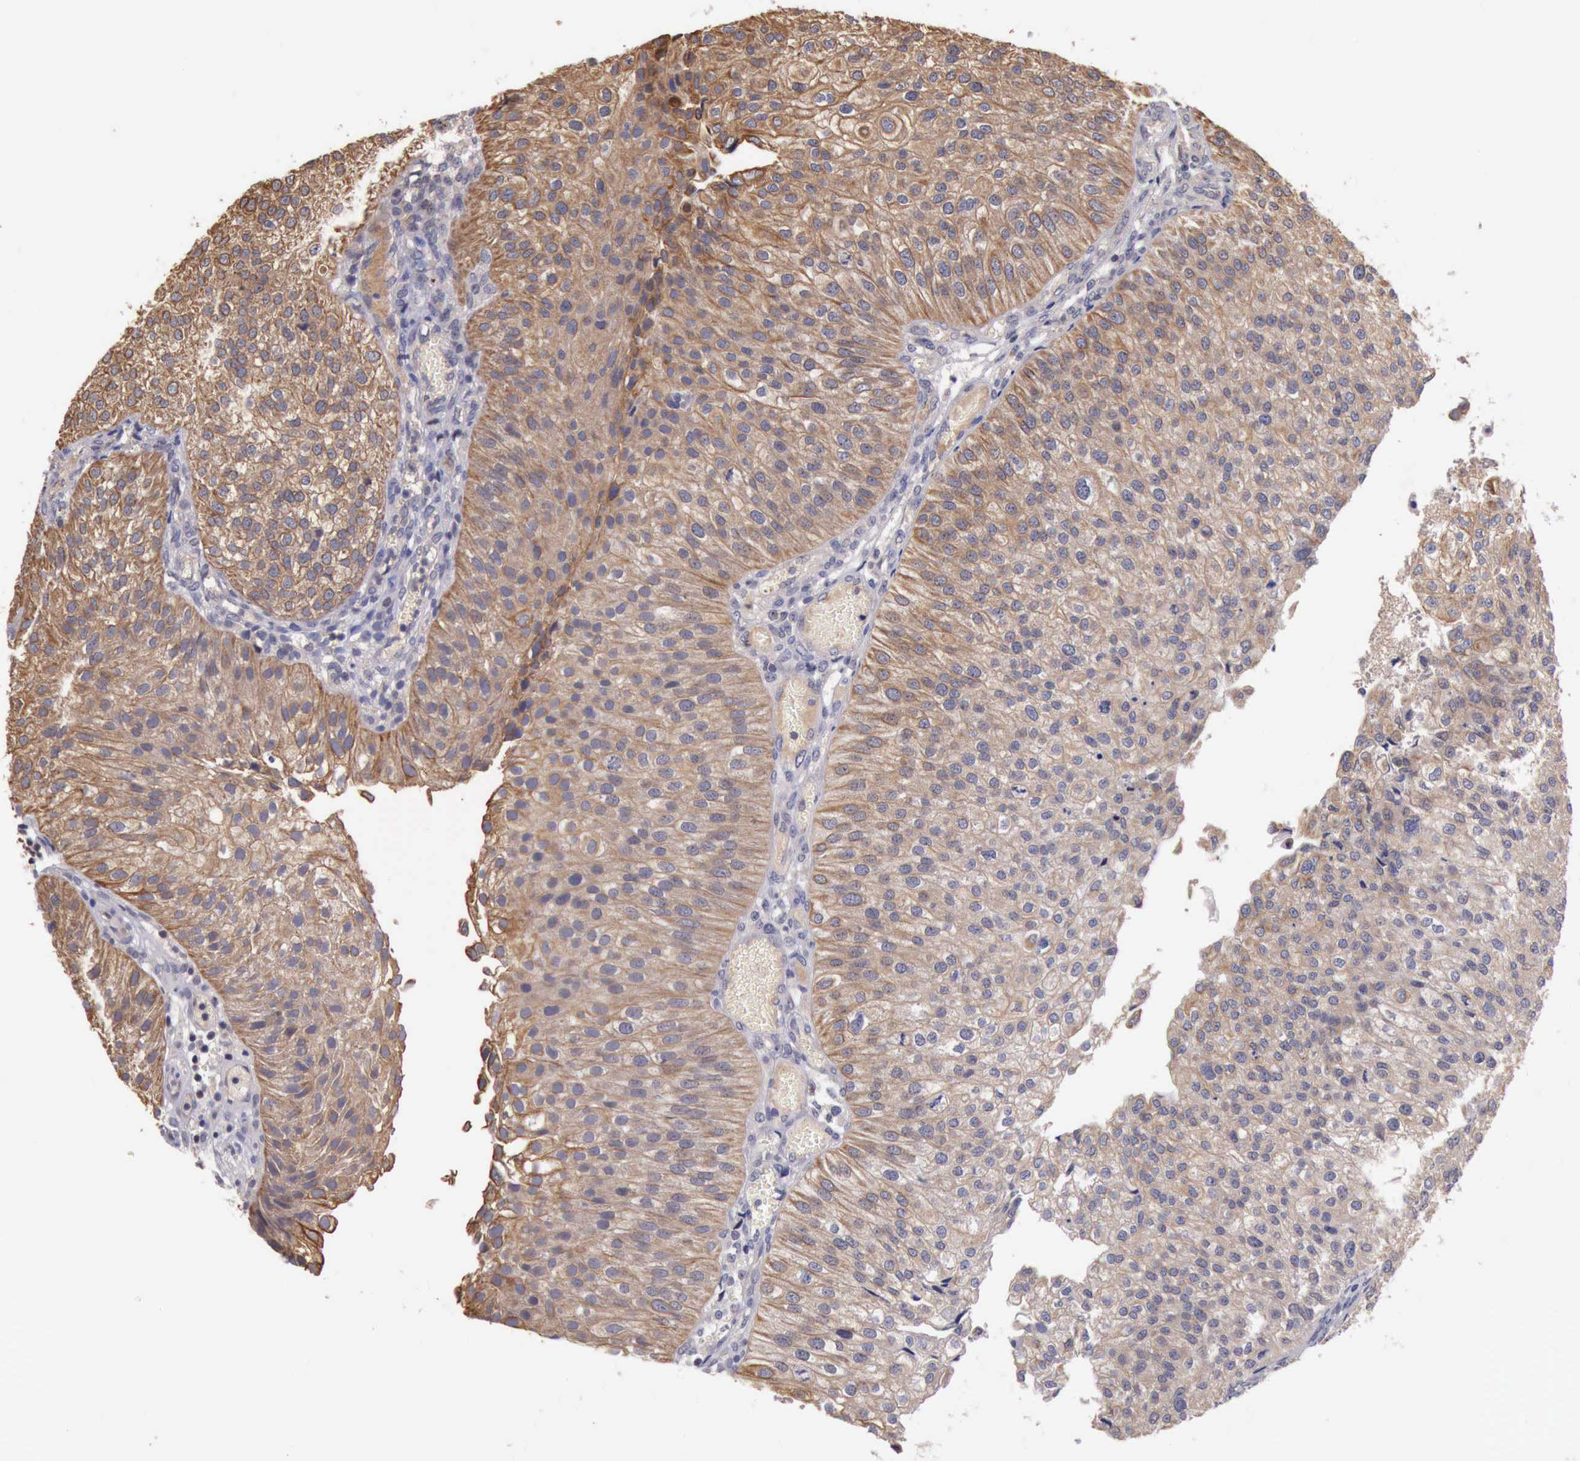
{"staining": {"intensity": "weak", "quantity": ">75%", "location": "cytoplasmic/membranous"}, "tissue": "urothelial cancer", "cell_type": "Tumor cells", "image_type": "cancer", "snomed": [{"axis": "morphology", "description": "Urothelial carcinoma, Low grade"}, {"axis": "topography", "description": "Urinary bladder"}], "caption": "Tumor cells display weak cytoplasmic/membranous expression in approximately >75% of cells in urothelial carcinoma (low-grade).", "gene": "RAB39B", "patient": {"sex": "female", "age": 89}}